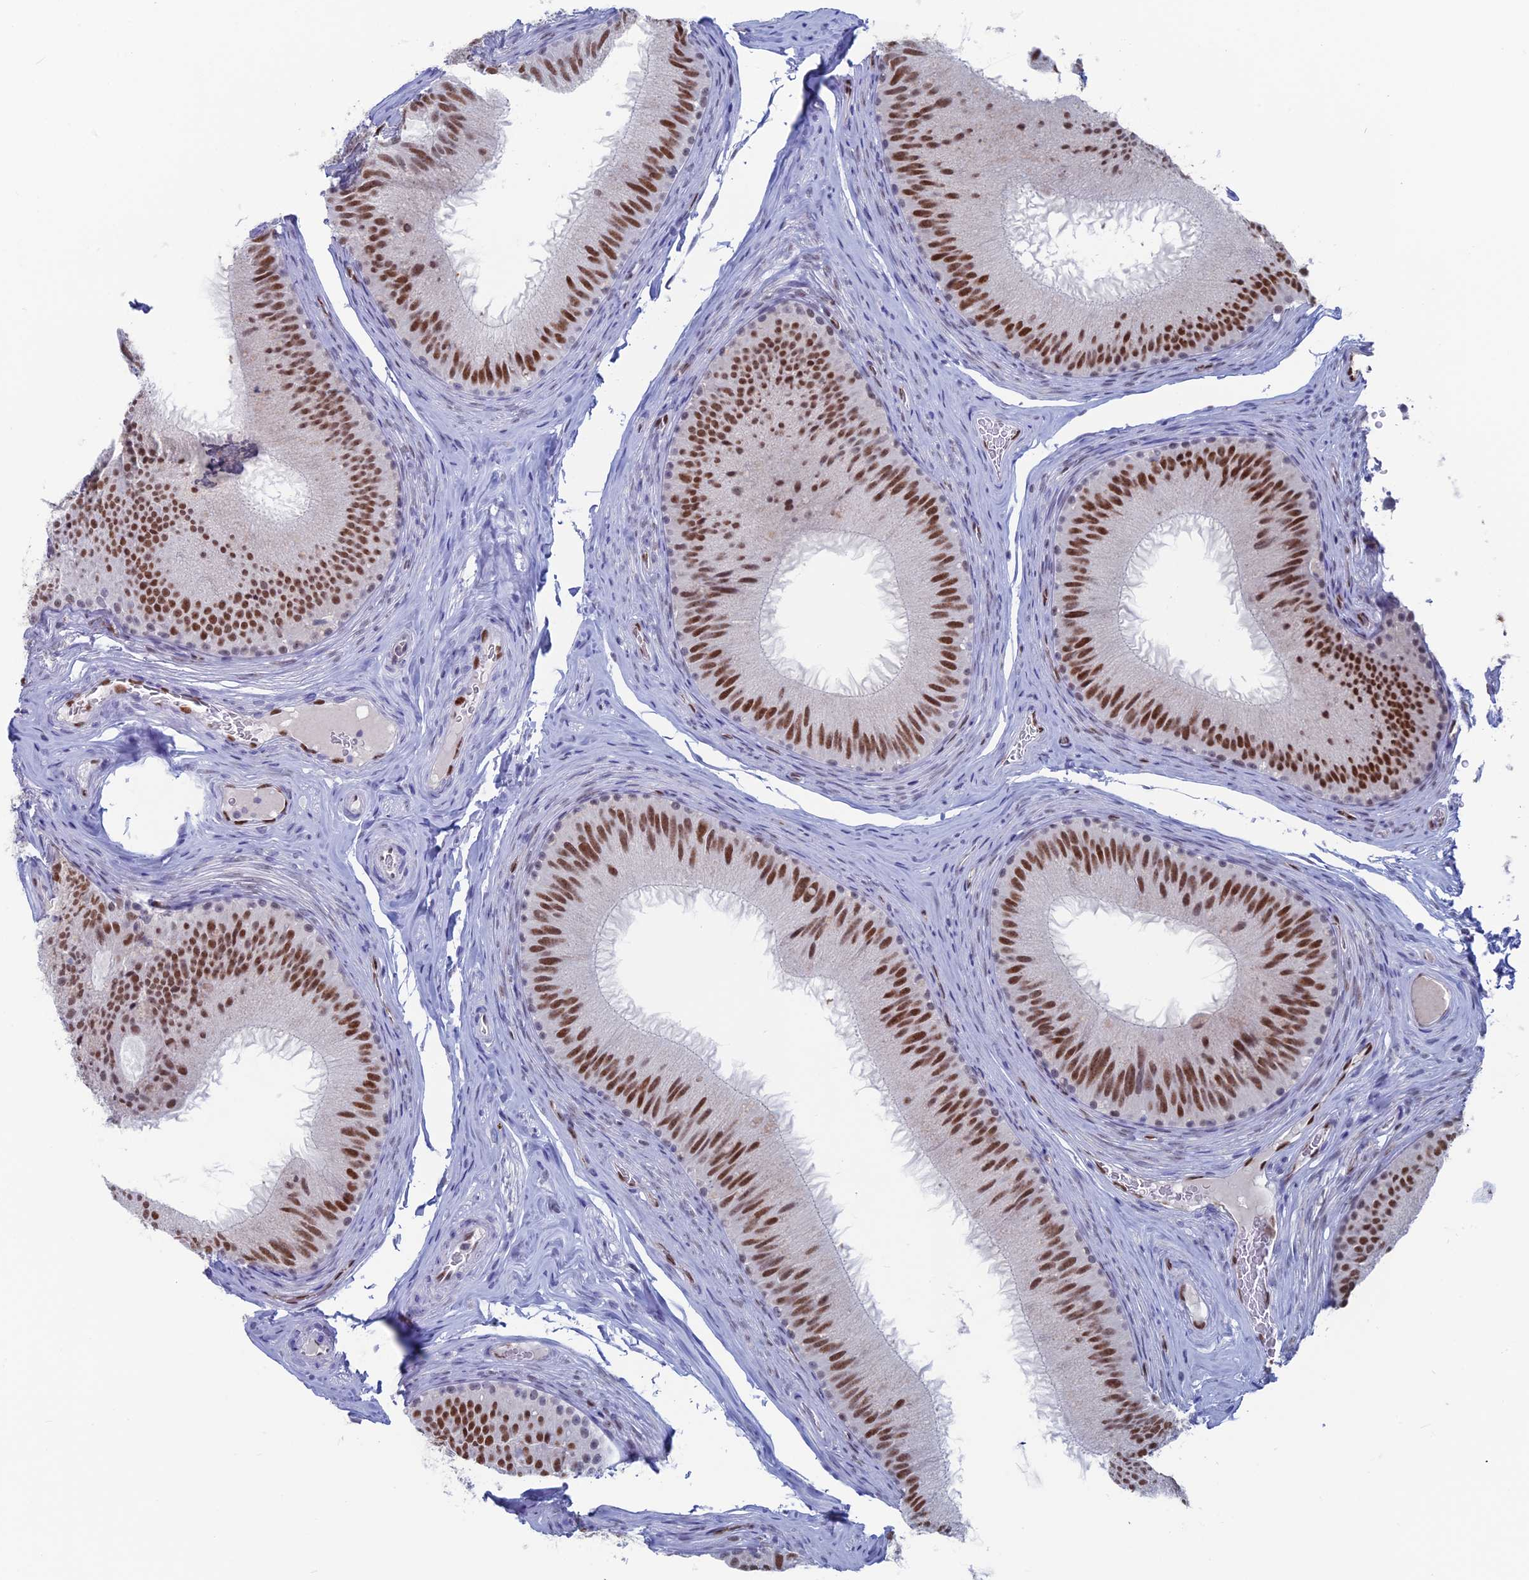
{"staining": {"intensity": "strong", "quantity": ">75%", "location": "nuclear"}, "tissue": "epididymis", "cell_type": "Glandular cells", "image_type": "normal", "snomed": [{"axis": "morphology", "description": "Normal tissue, NOS"}, {"axis": "topography", "description": "Epididymis"}], "caption": "An IHC image of unremarkable tissue is shown. Protein staining in brown labels strong nuclear positivity in epididymis within glandular cells.", "gene": "NOL4L", "patient": {"sex": "male", "age": 34}}